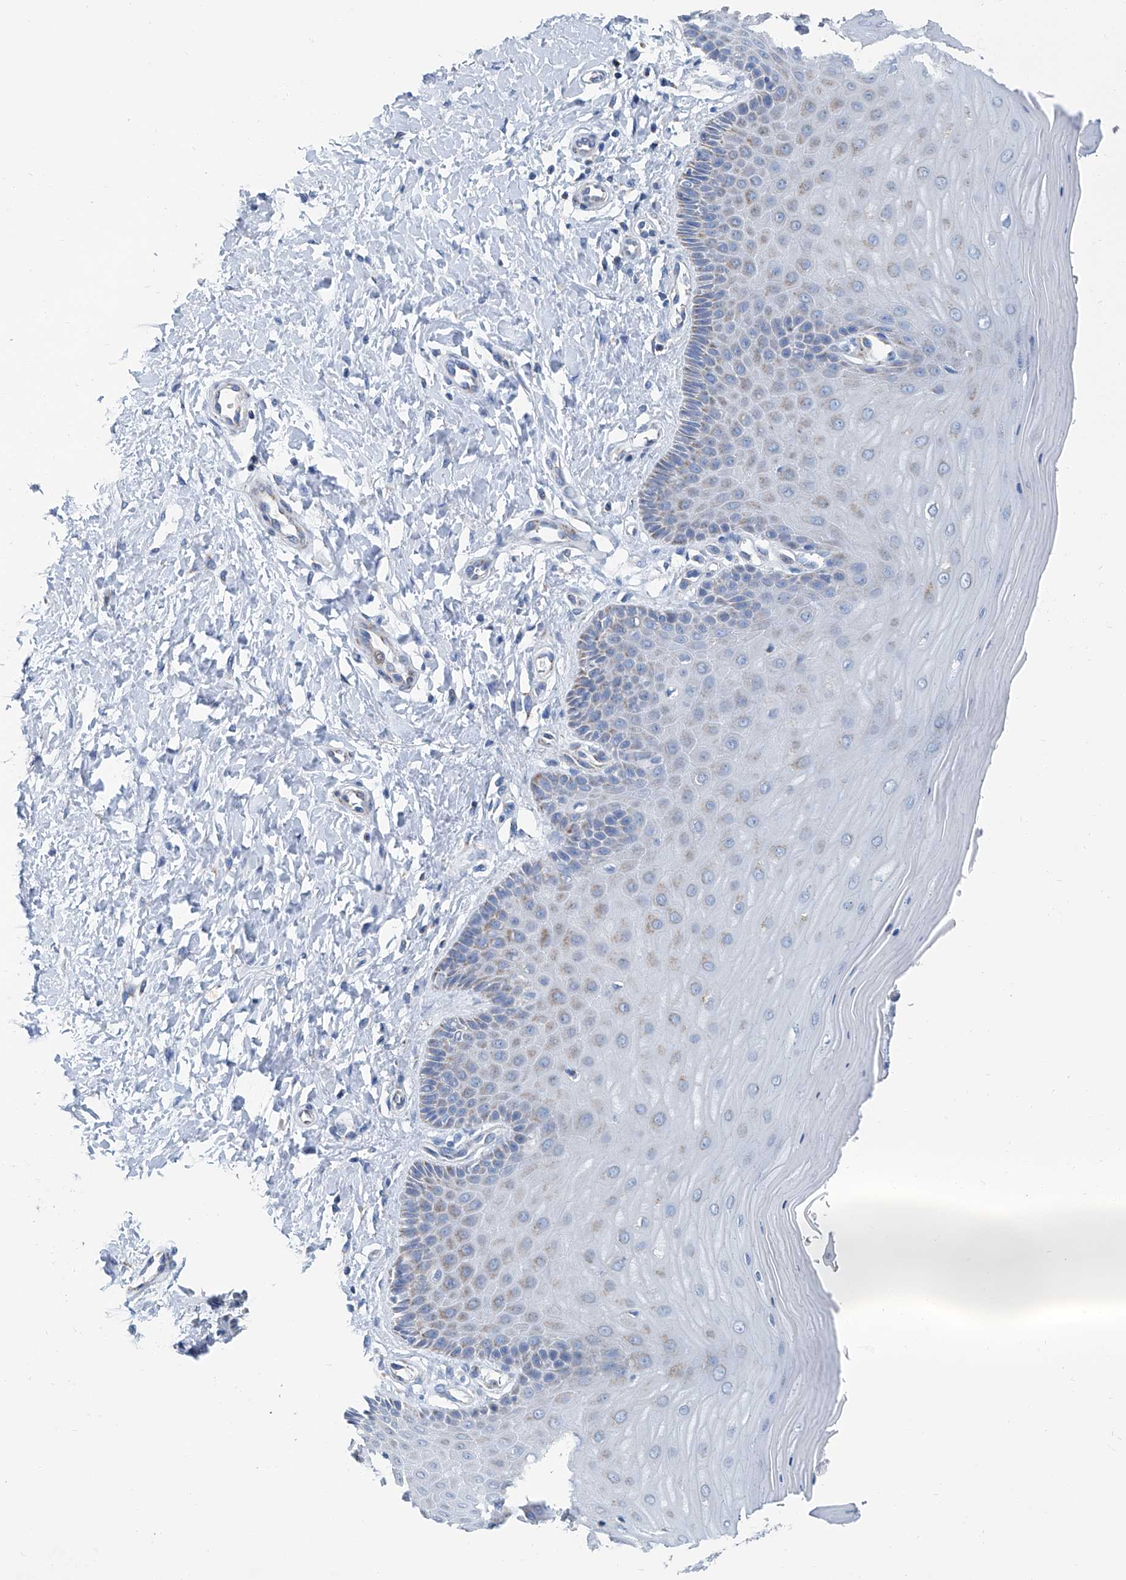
{"staining": {"intensity": "negative", "quantity": "none", "location": "none"}, "tissue": "cervix", "cell_type": "Glandular cells", "image_type": "normal", "snomed": [{"axis": "morphology", "description": "Normal tissue, NOS"}, {"axis": "topography", "description": "Cervix"}], "caption": "Micrograph shows no significant protein staining in glandular cells of unremarkable cervix.", "gene": "MT", "patient": {"sex": "female", "age": 55}}